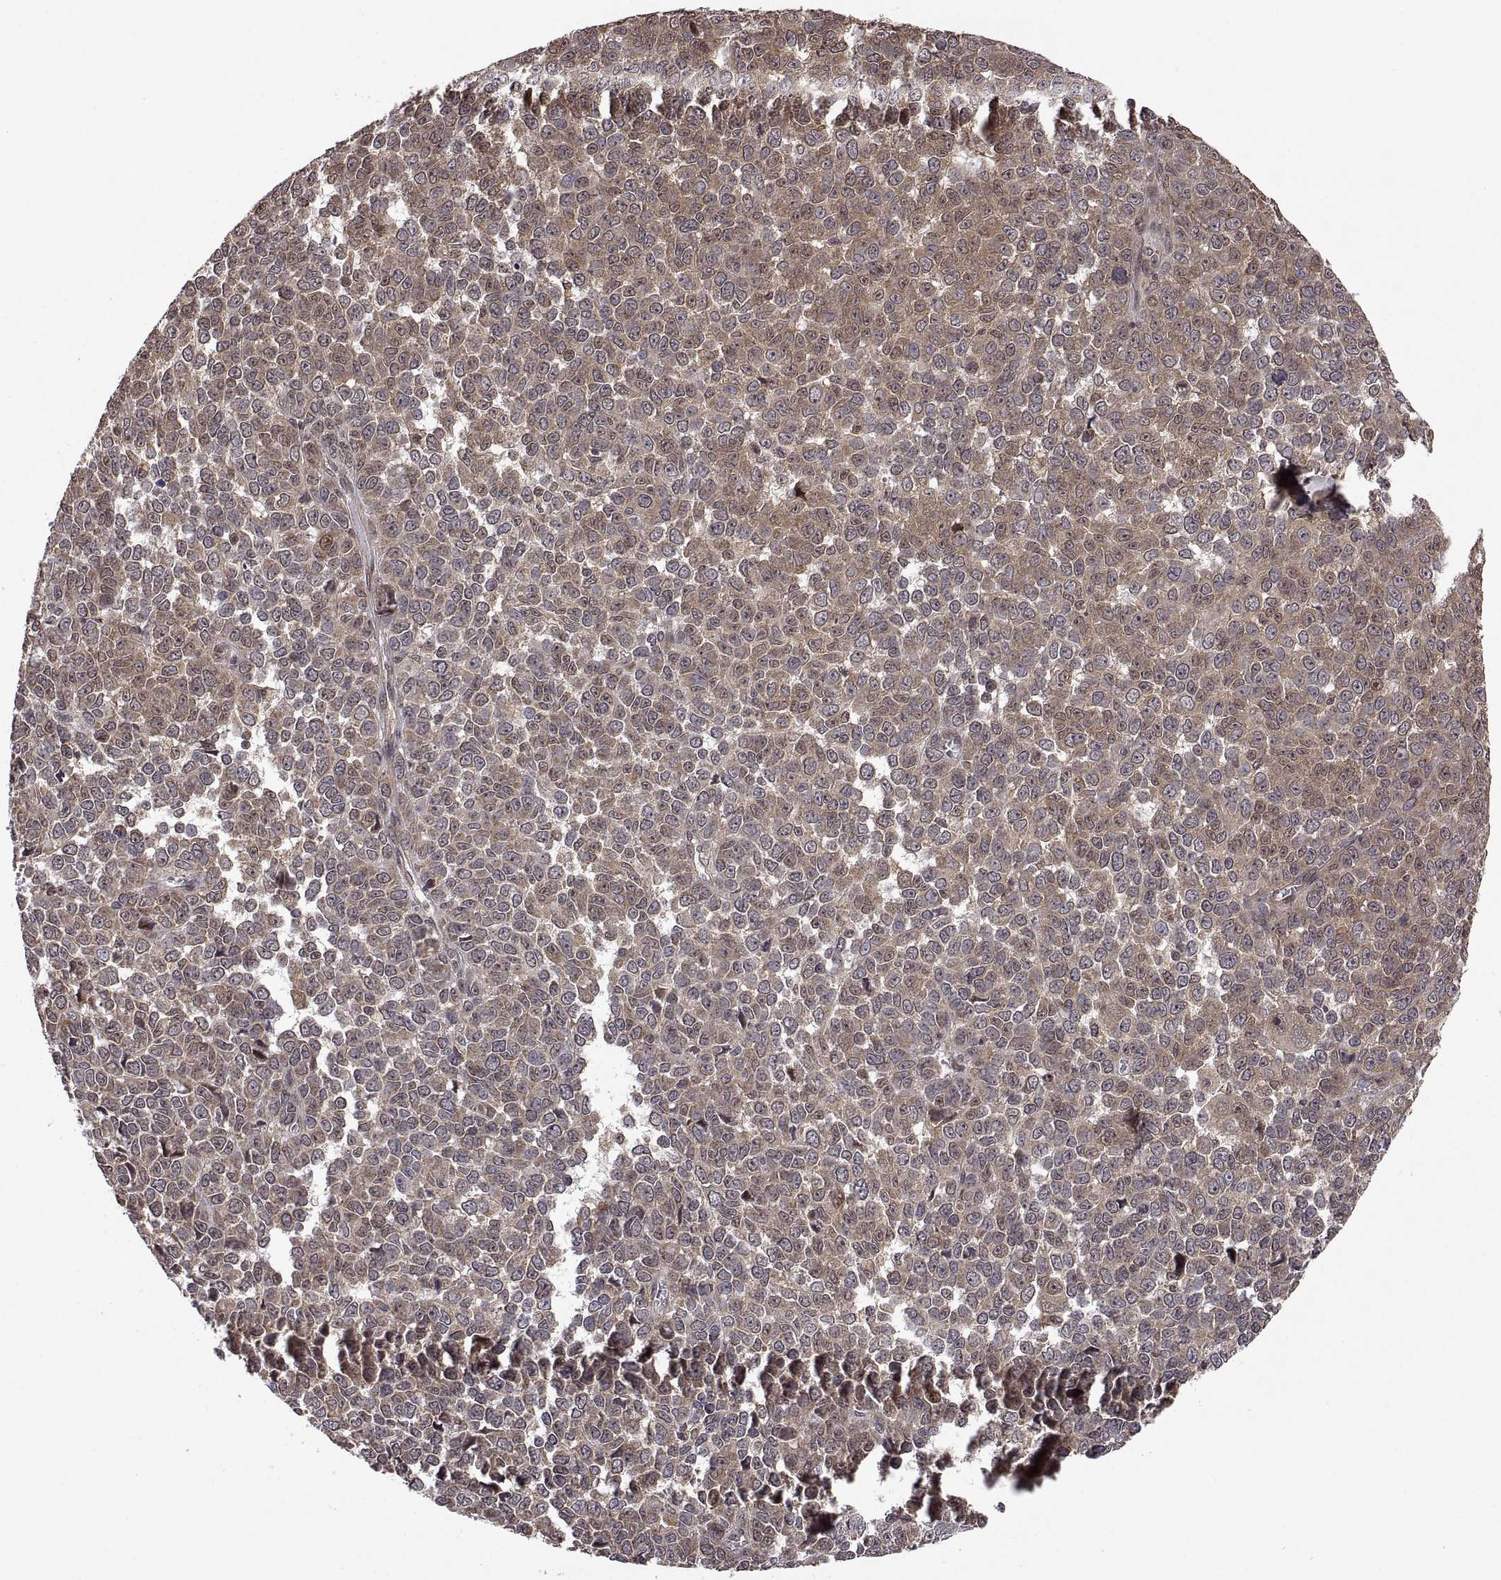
{"staining": {"intensity": "weak", "quantity": "25%-75%", "location": "cytoplasmic/membranous"}, "tissue": "melanoma", "cell_type": "Tumor cells", "image_type": "cancer", "snomed": [{"axis": "morphology", "description": "Malignant melanoma, NOS"}, {"axis": "topography", "description": "Skin"}], "caption": "High-power microscopy captured an IHC histopathology image of melanoma, revealing weak cytoplasmic/membranous positivity in about 25%-75% of tumor cells.", "gene": "ZNRF2", "patient": {"sex": "female", "age": 95}}